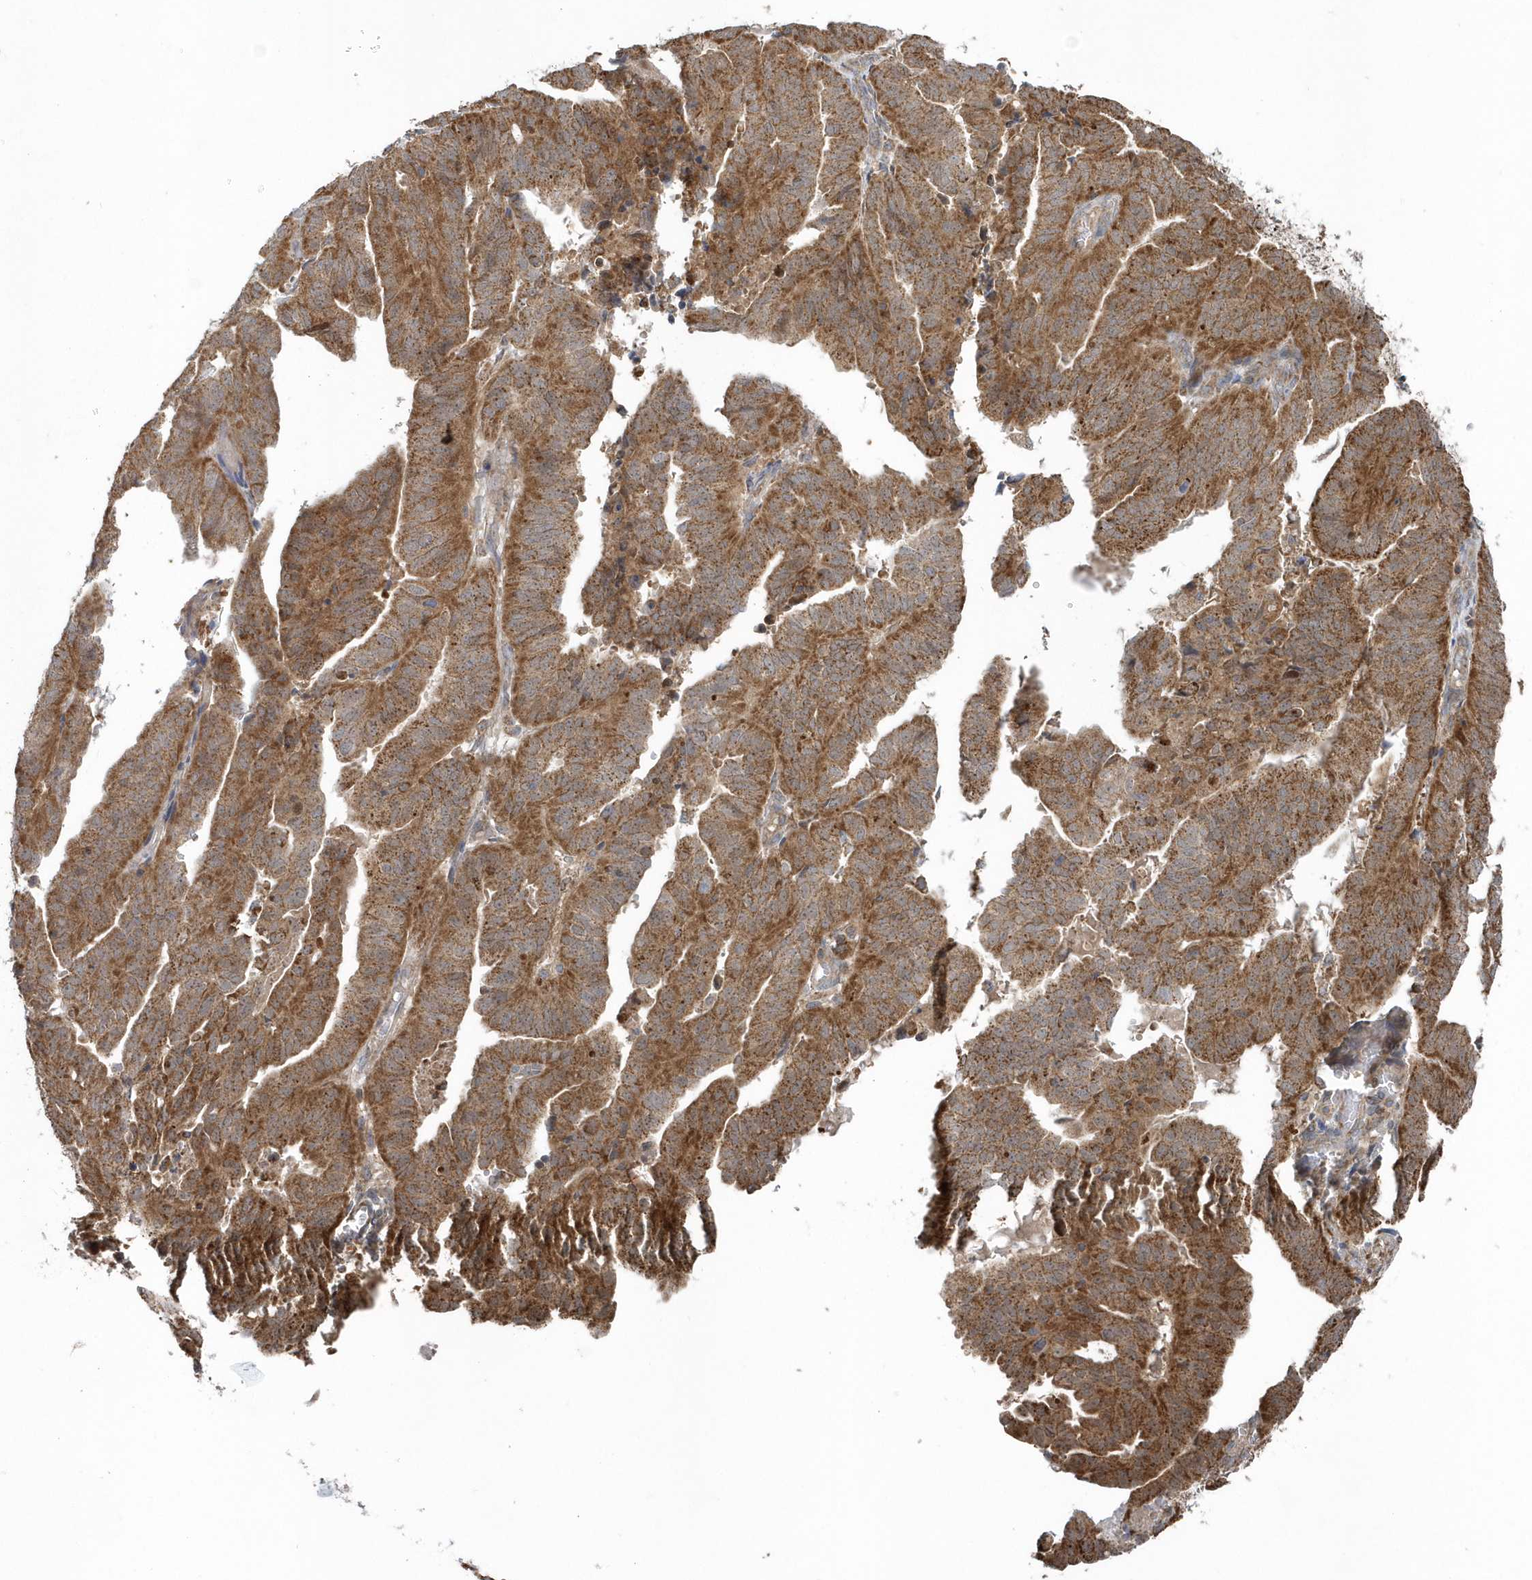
{"staining": {"intensity": "moderate", "quantity": ">75%", "location": "cytoplasmic/membranous"}, "tissue": "endometrial cancer", "cell_type": "Tumor cells", "image_type": "cancer", "snomed": [{"axis": "morphology", "description": "Adenocarcinoma, NOS"}, {"axis": "topography", "description": "Uterus"}], "caption": "IHC of human endometrial cancer shows medium levels of moderate cytoplasmic/membranous expression in approximately >75% of tumor cells. (brown staining indicates protein expression, while blue staining denotes nuclei).", "gene": "PPP1R7", "patient": {"sex": "female", "age": 77}}